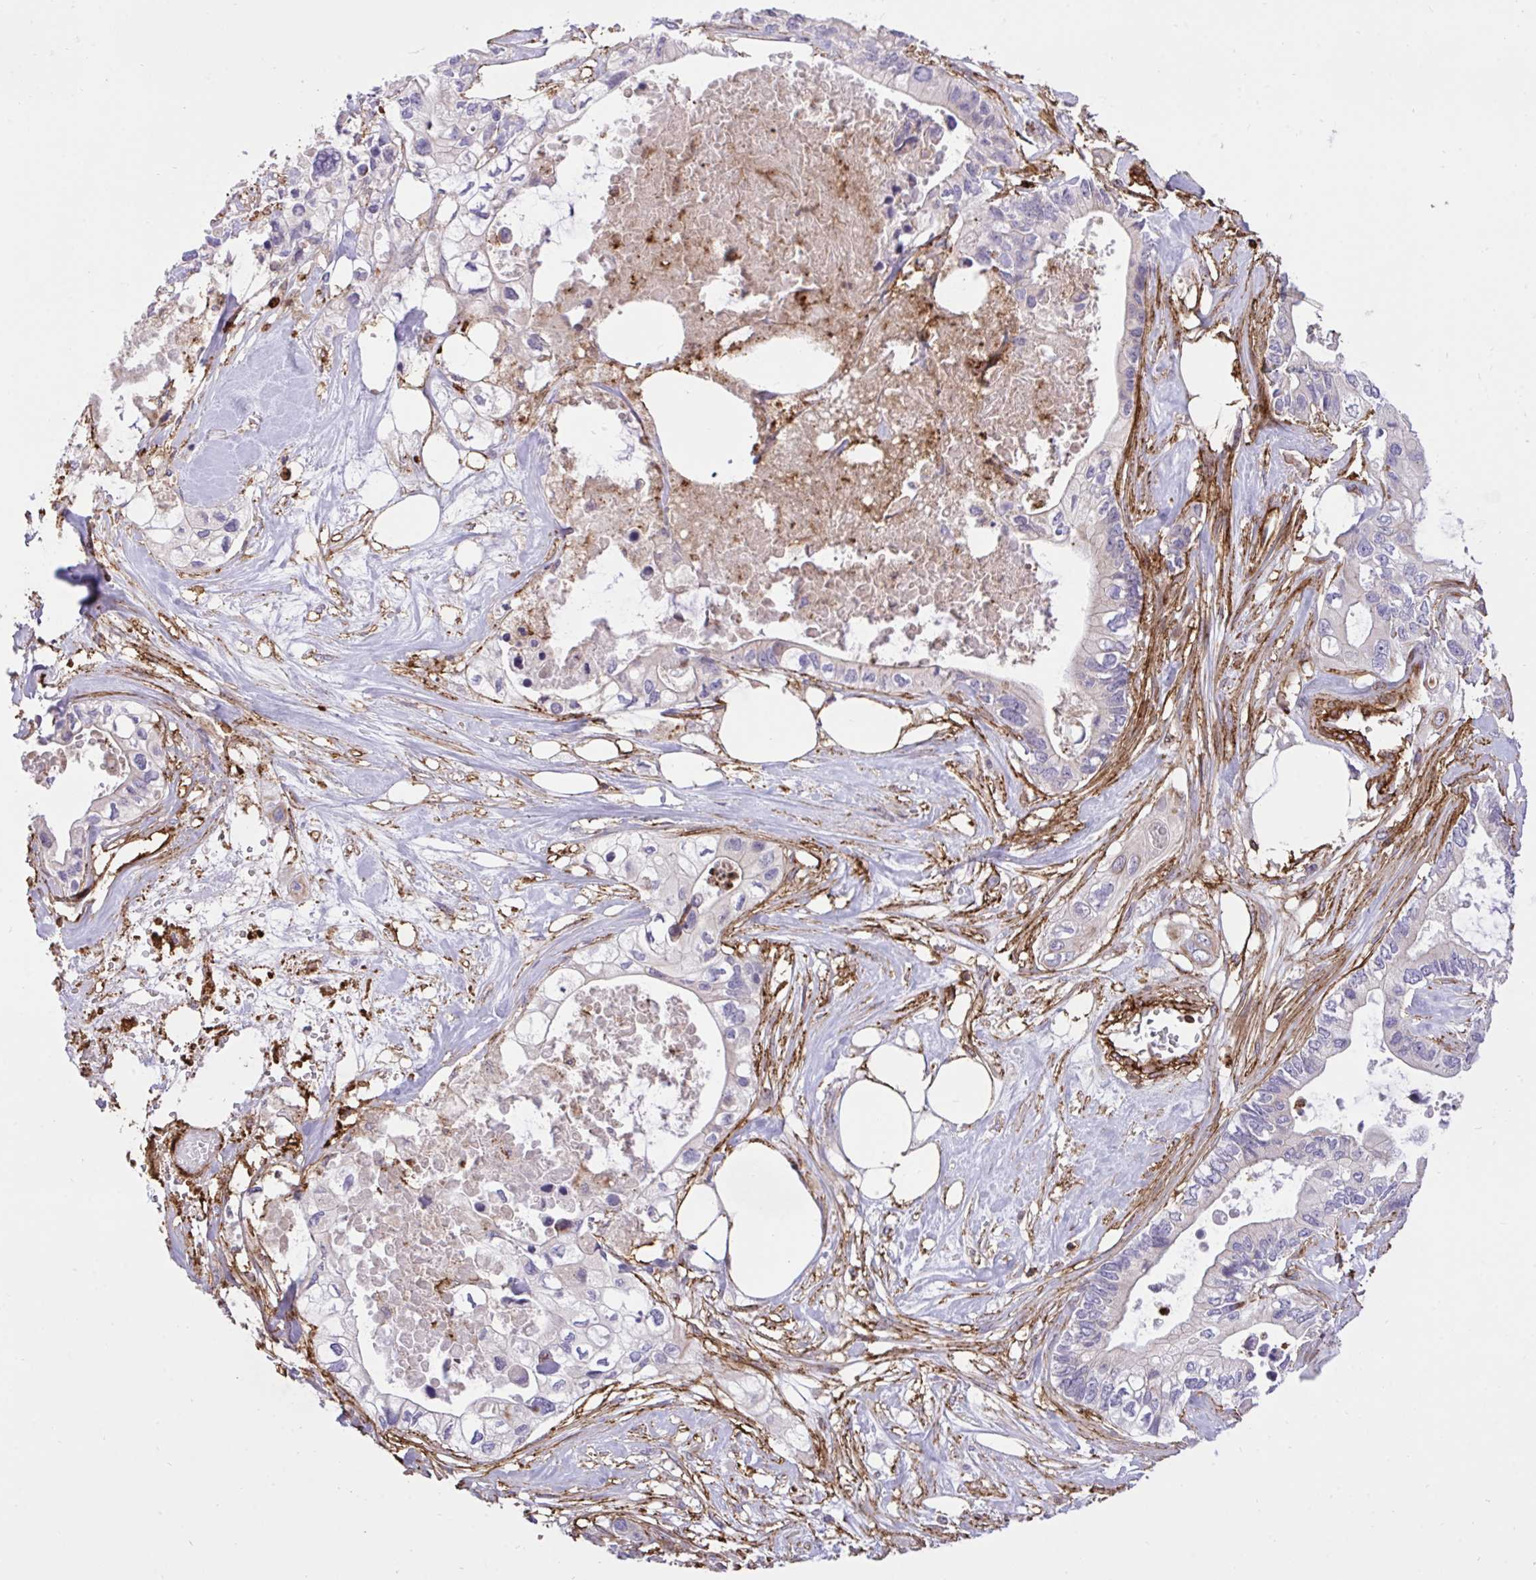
{"staining": {"intensity": "negative", "quantity": "none", "location": "none"}, "tissue": "pancreatic cancer", "cell_type": "Tumor cells", "image_type": "cancer", "snomed": [{"axis": "morphology", "description": "Adenocarcinoma, NOS"}, {"axis": "topography", "description": "Pancreas"}], "caption": "The IHC histopathology image has no significant positivity in tumor cells of pancreatic cancer (adenocarcinoma) tissue.", "gene": "ERI1", "patient": {"sex": "female", "age": 63}}